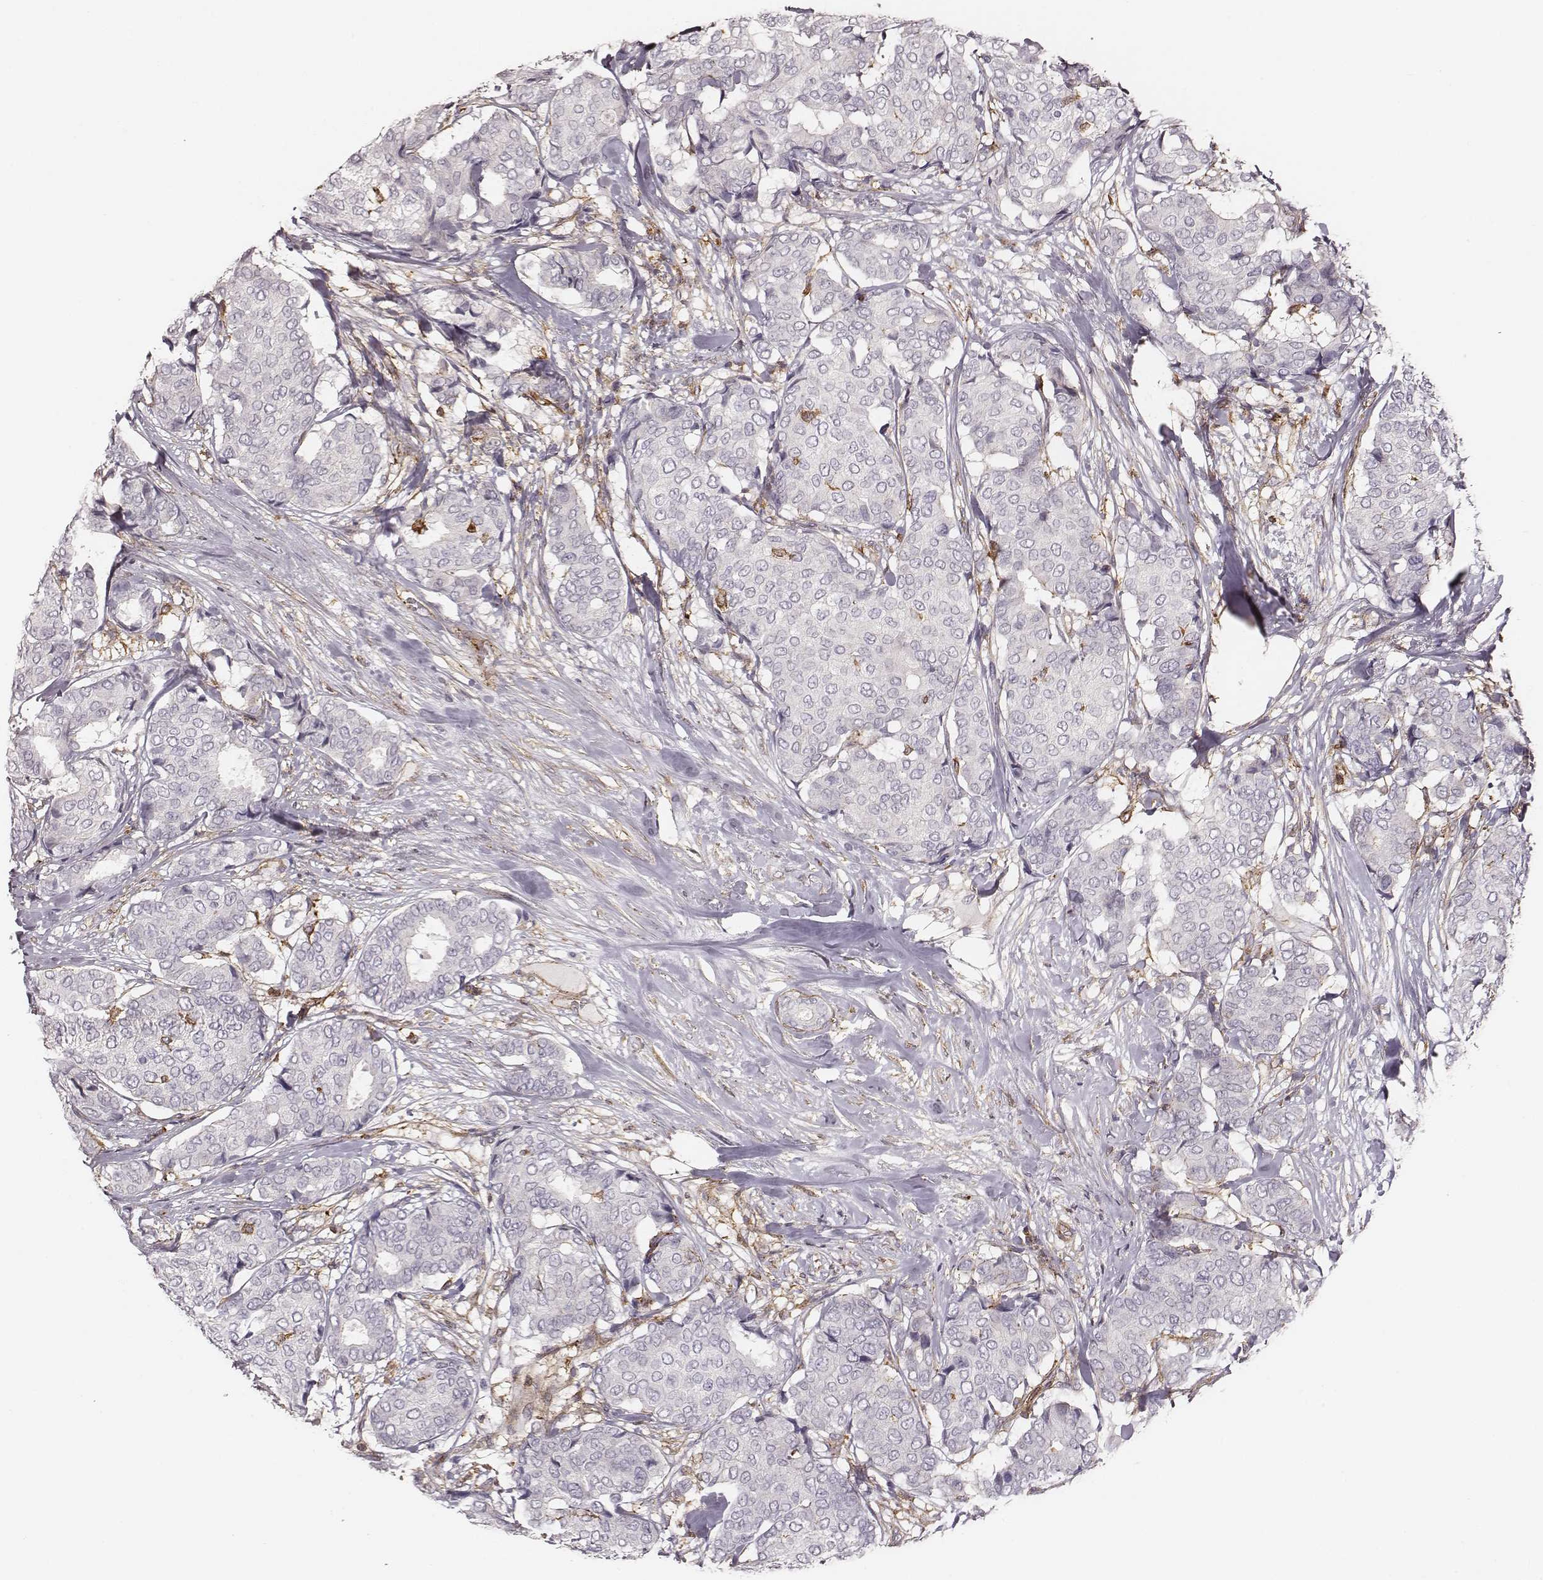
{"staining": {"intensity": "negative", "quantity": "none", "location": "none"}, "tissue": "breast cancer", "cell_type": "Tumor cells", "image_type": "cancer", "snomed": [{"axis": "morphology", "description": "Duct carcinoma"}, {"axis": "topography", "description": "Breast"}], "caption": "Histopathology image shows no protein positivity in tumor cells of intraductal carcinoma (breast) tissue. (DAB immunohistochemistry visualized using brightfield microscopy, high magnification).", "gene": "ZYX", "patient": {"sex": "female", "age": 75}}